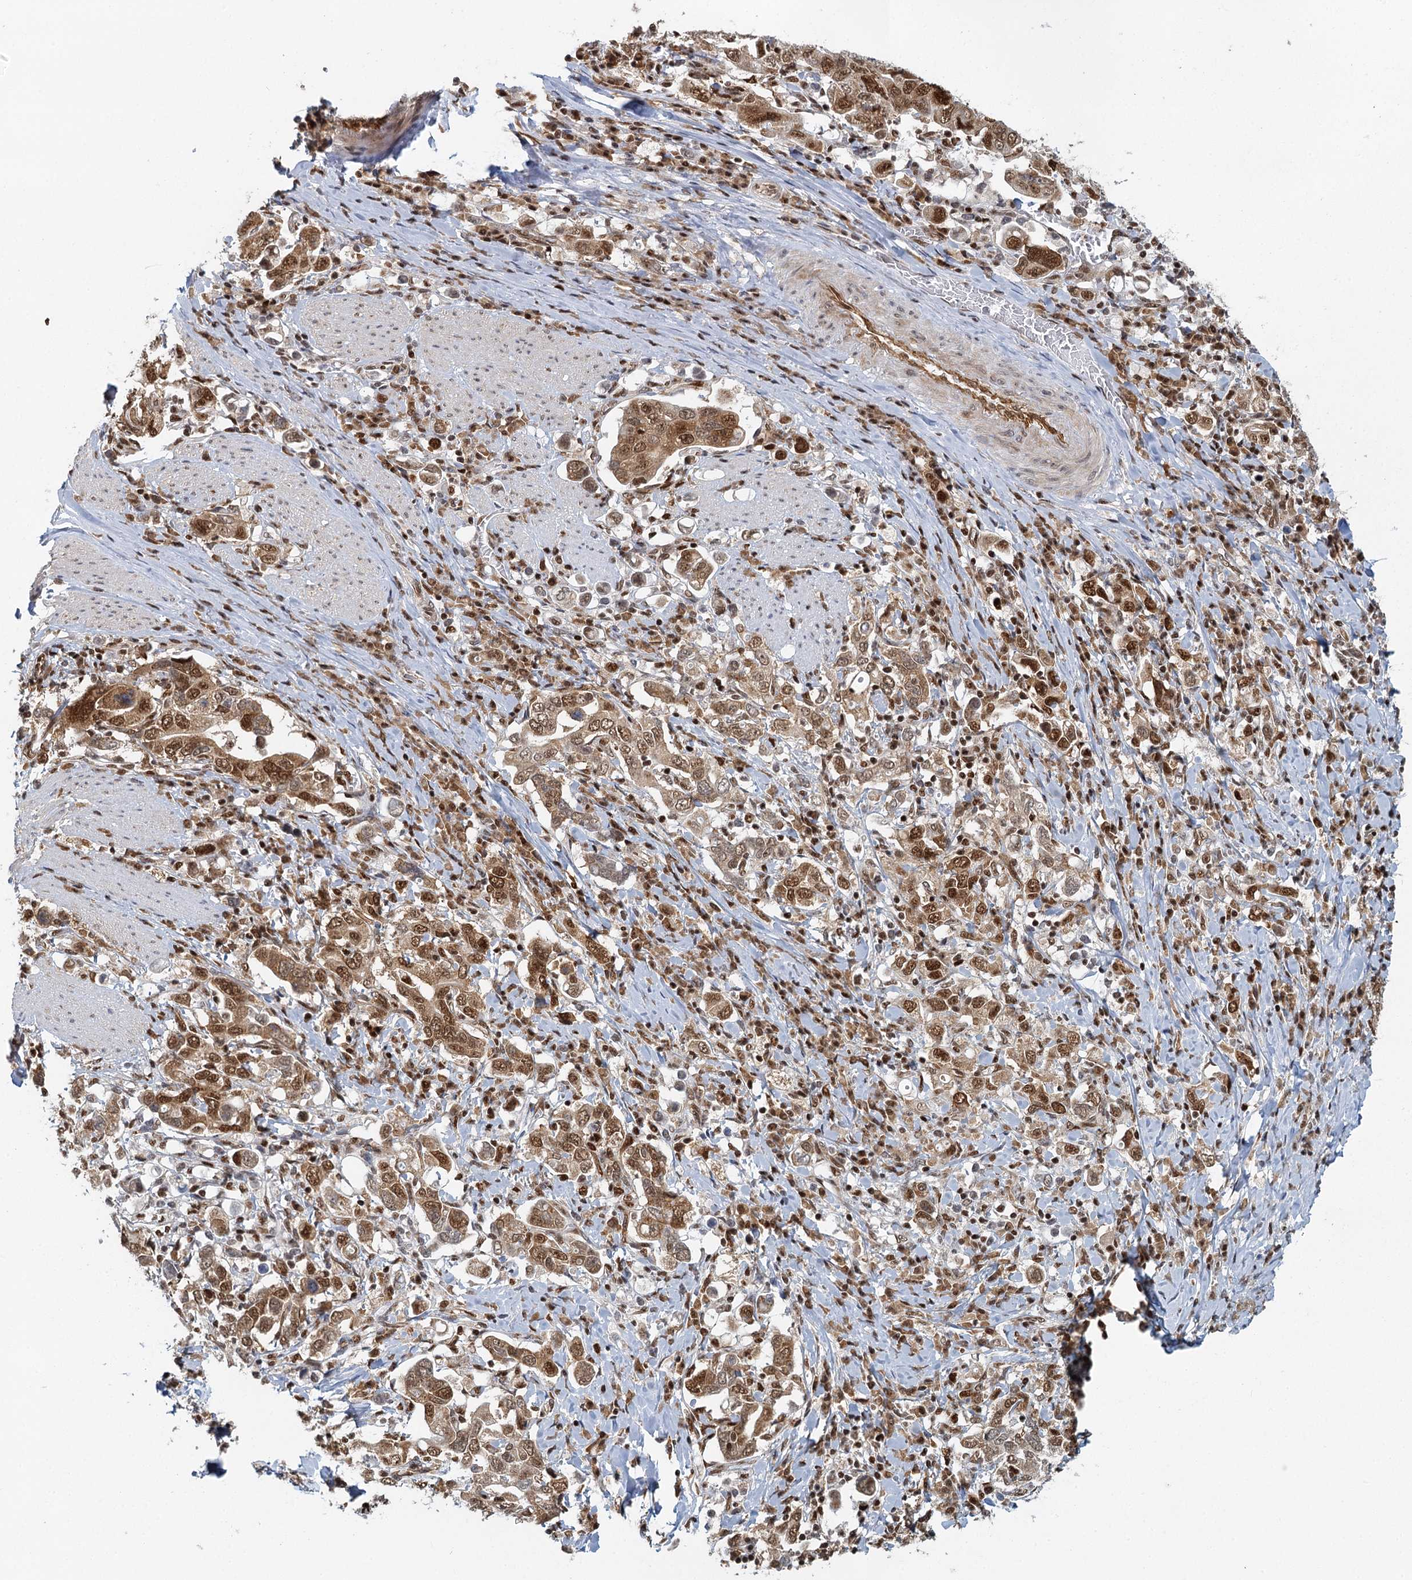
{"staining": {"intensity": "strong", "quantity": ">75%", "location": "cytoplasmic/membranous,nuclear"}, "tissue": "stomach cancer", "cell_type": "Tumor cells", "image_type": "cancer", "snomed": [{"axis": "morphology", "description": "Adenocarcinoma, NOS"}, {"axis": "topography", "description": "Stomach, upper"}], "caption": "Protein expression analysis of human adenocarcinoma (stomach) reveals strong cytoplasmic/membranous and nuclear positivity in about >75% of tumor cells.", "gene": "GPATCH11", "patient": {"sex": "male", "age": 62}}